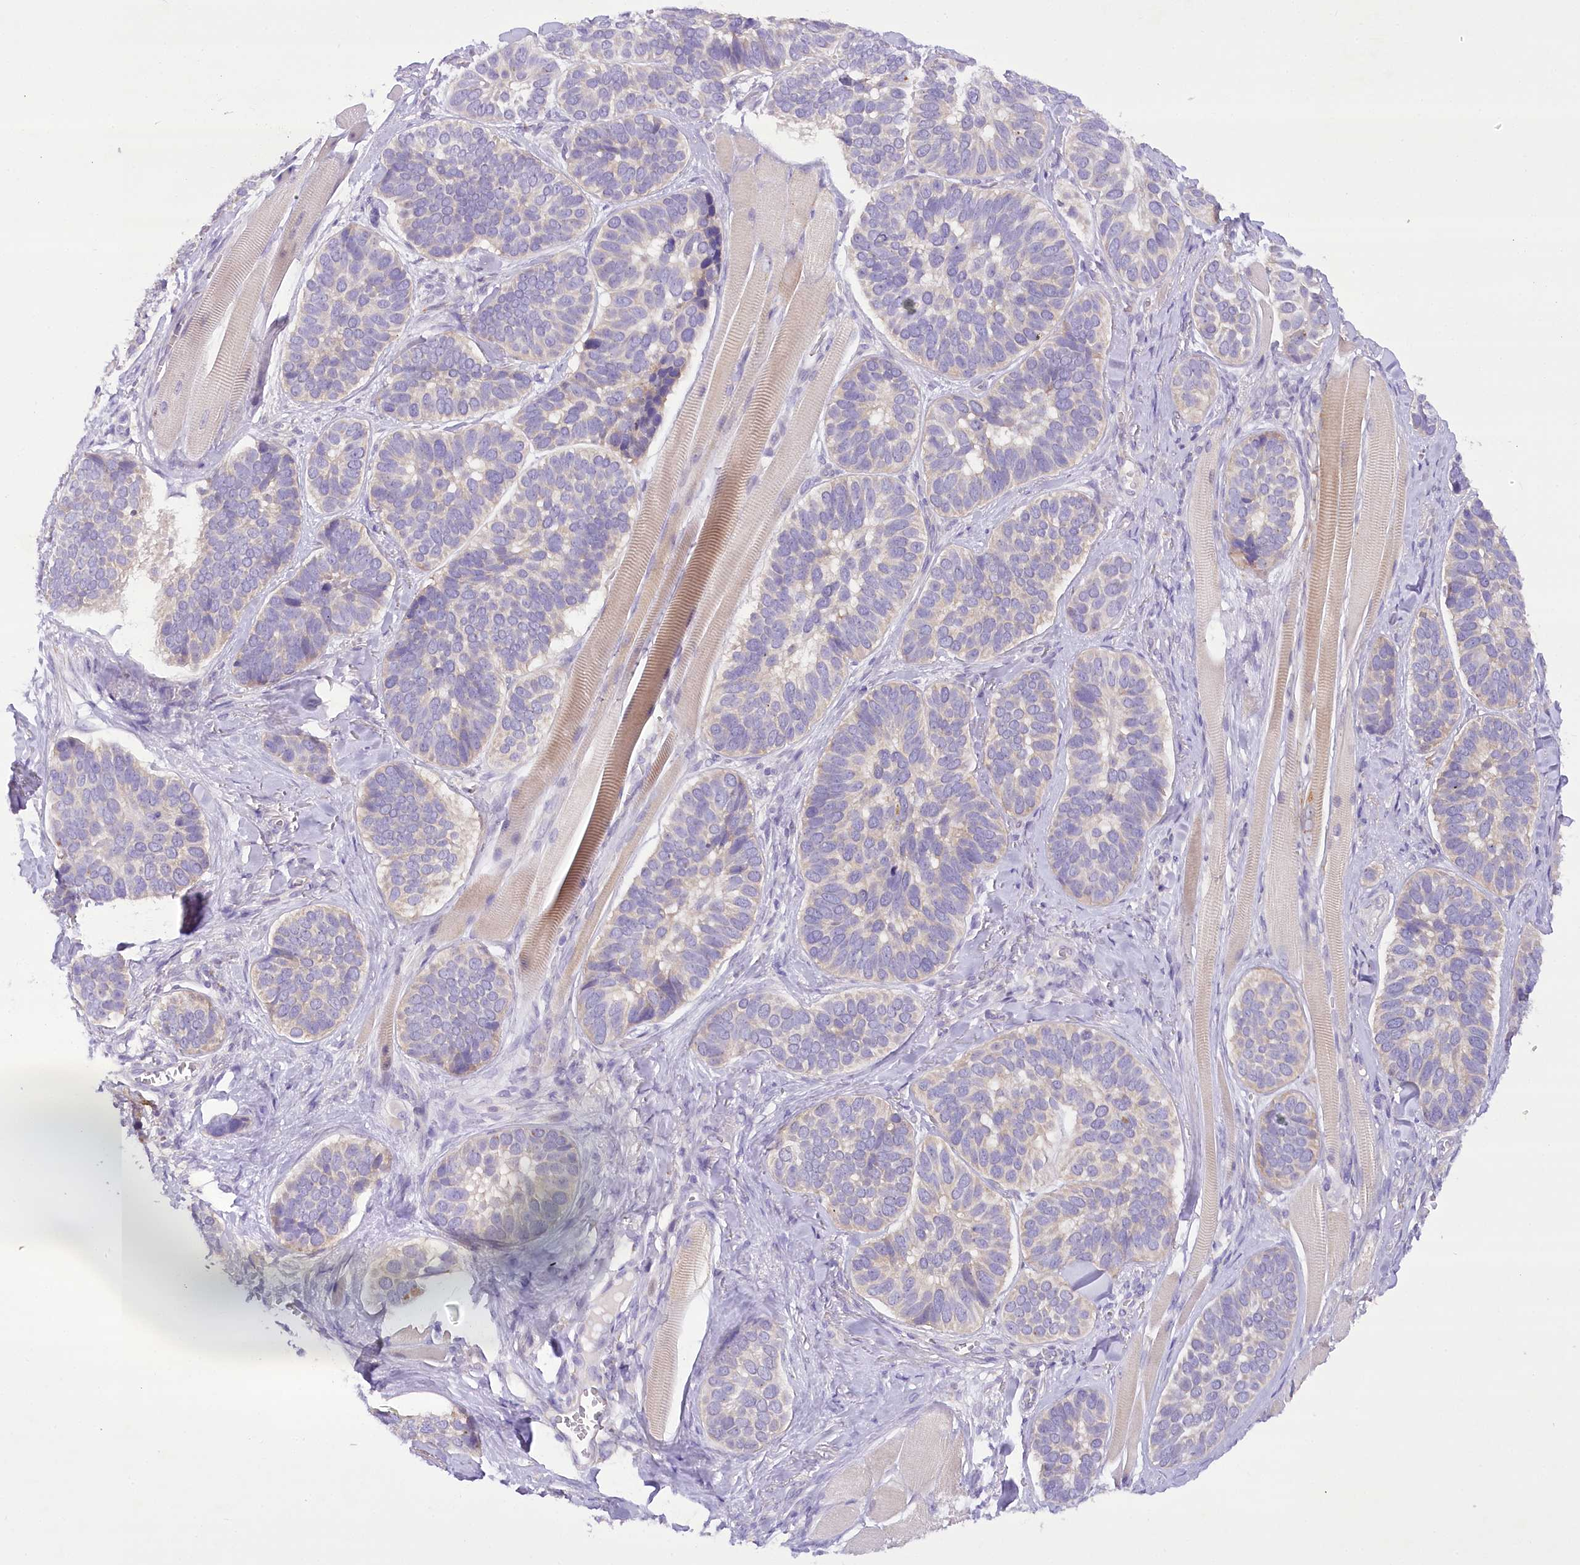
{"staining": {"intensity": "negative", "quantity": "none", "location": "none"}, "tissue": "skin cancer", "cell_type": "Tumor cells", "image_type": "cancer", "snomed": [{"axis": "morphology", "description": "Basal cell carcinoma"}, {"axis": "topography", "description": "Skin"}], "caption": "DAB immunohistochemical staining of basal cell carcinoma (skin) shows no significant staining in tumor cells. The staining was performed using DAB (3,3'-diaminobenzidine) to visualize the protein expression in brown, while the nuclei were stained in blue with hematoxylin (Magnification: 20x).", "gene": "DCUN1D1", "patient": {"sex": "male", "age": 62}}